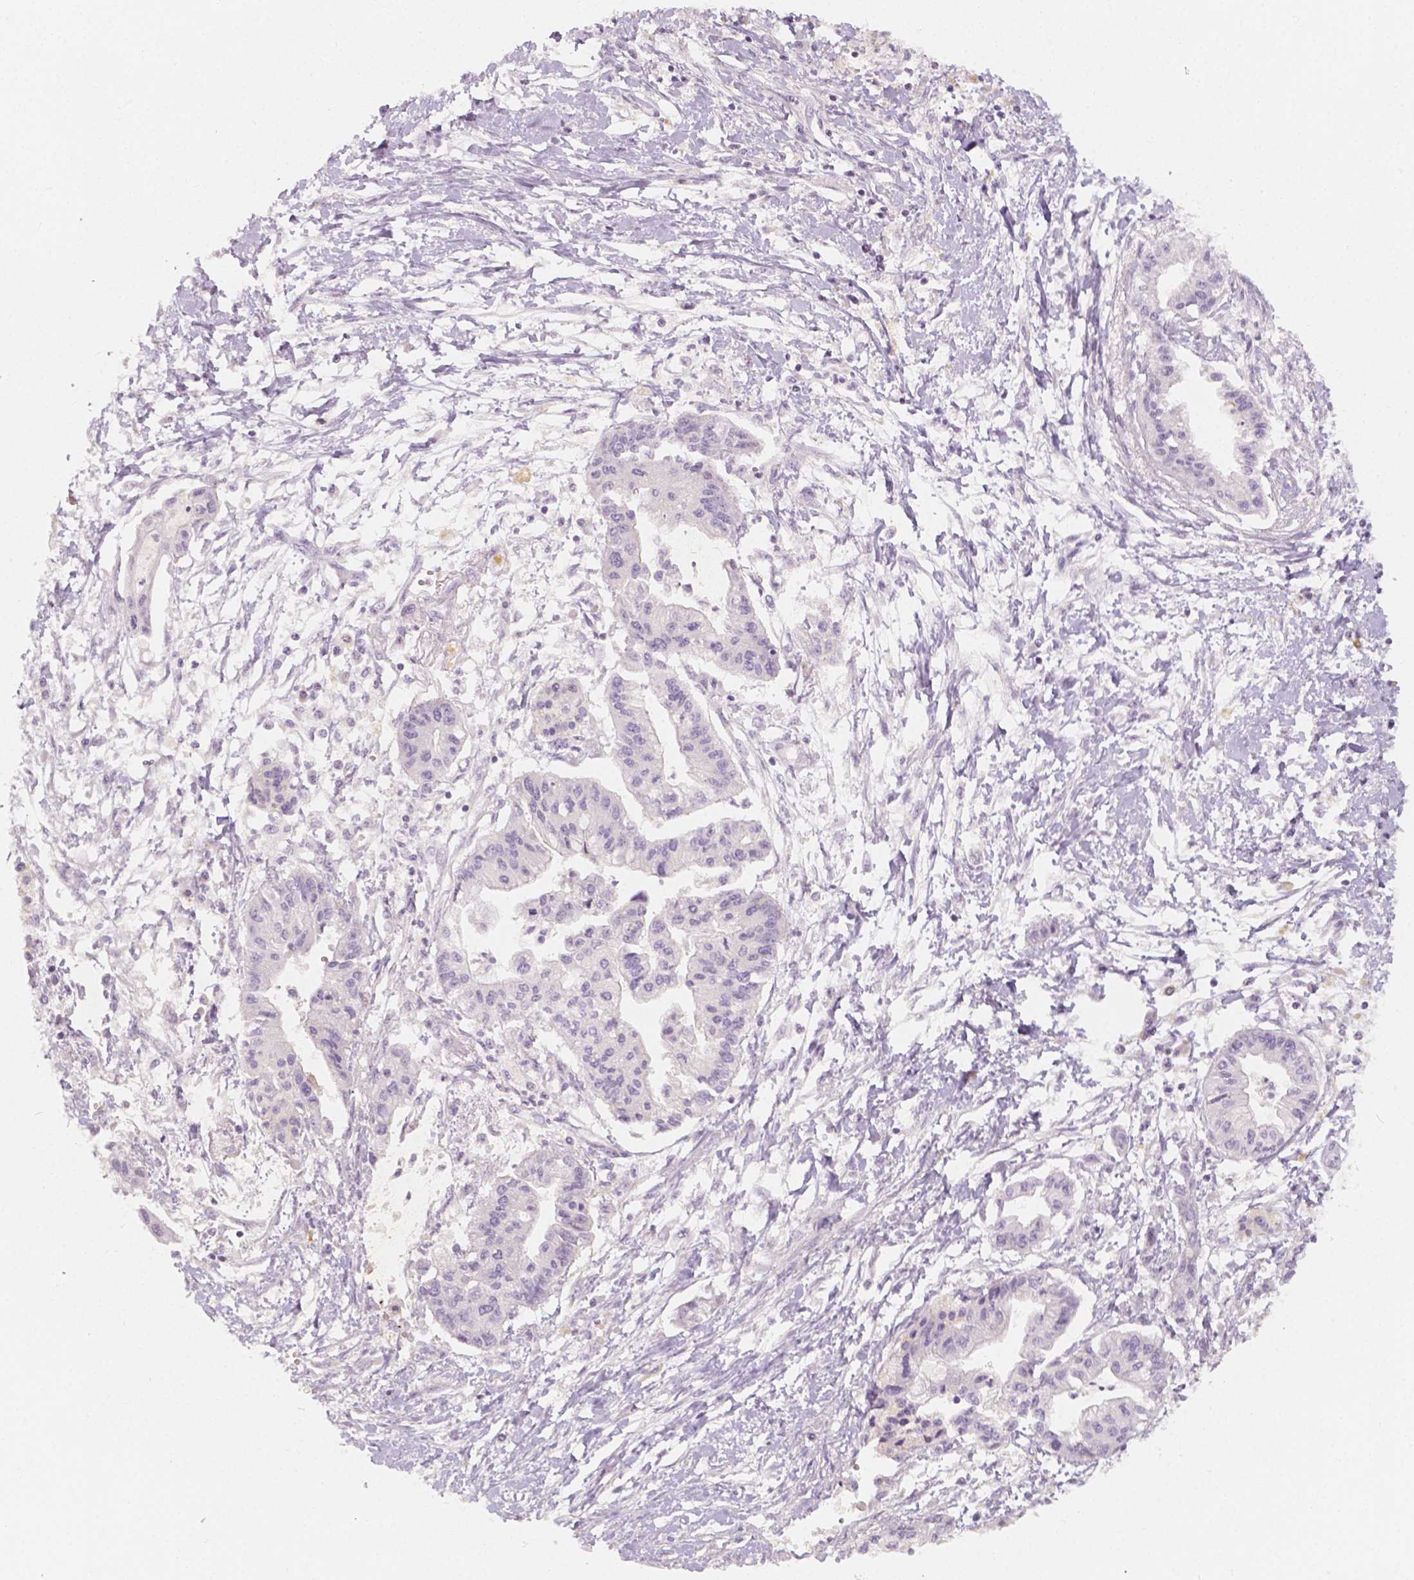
{"staining": {"intensity": "negative", "quantity": "none", "location": "none"}, "tissue": "pancreatic cancer", "cell_type": "Tumor cells", "image_type": "cancer", "snomed": [{"axis": "morphology", "description": "Adenocarcinoma, NOS"}, {"axis": "topography", "description": "Pancreas"}], "caption": "This is an immunohistochemistry histopathology image of human pancreatic cancer (adenocarcinoma). There is no expression in tumor cells.", "gene": "BATF", "patient": {"sex": "male", "age": 60}}